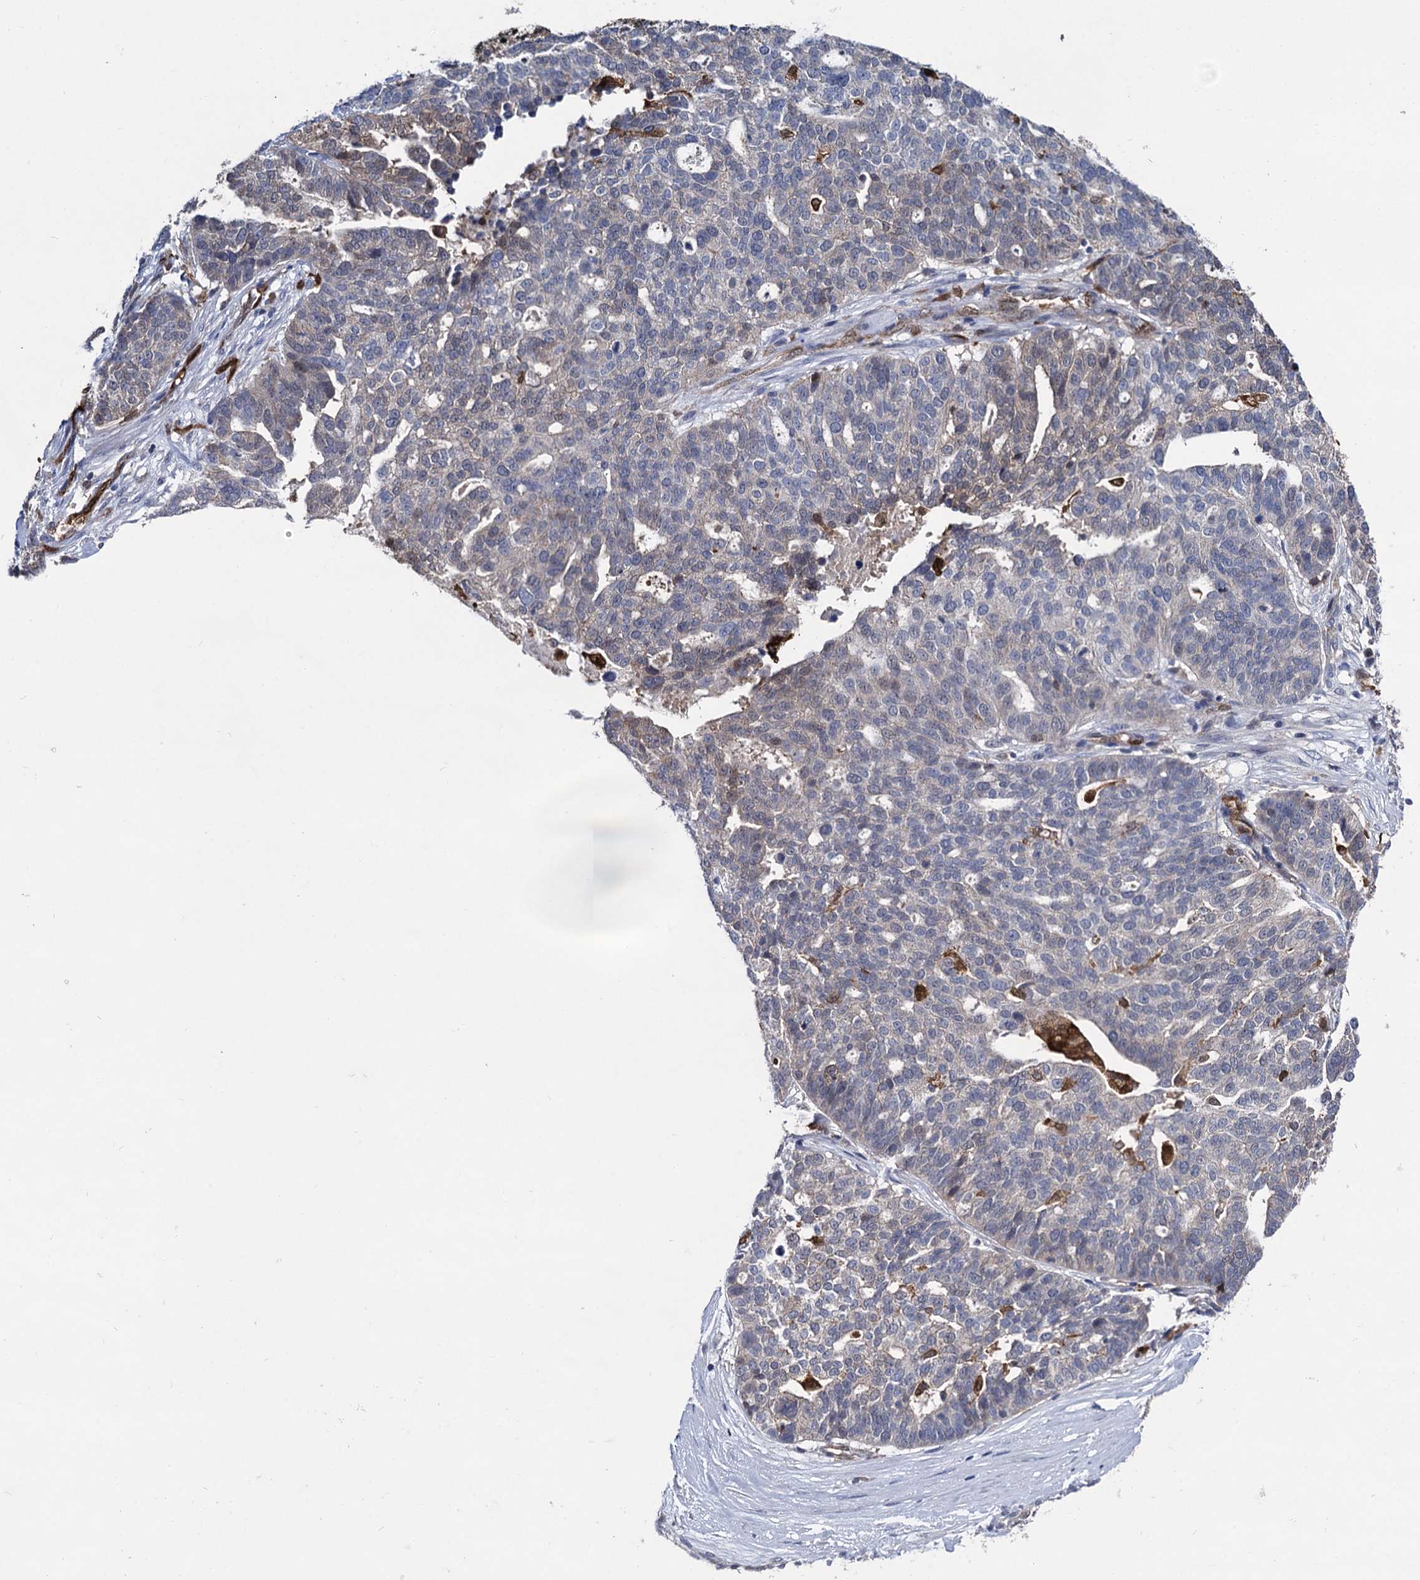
{"staining": {"intensity": "negative", "quantity": "none", "location": "none"}, "tissue": "ovarian cancer", "cell_type": "Tumor cells", "image_type": "cancer", "snomed": [{"axis": "morphology", "description": "Cystadenocarcinoma, serous, NOS"}, {"axis": "topography", "description": "Ovary"}], "caption": "A photomicrograph of ovarian serous cystadenocarcinoma stained for a protein exhibits no brown staining in tumor cells.", "gene": "FABP5", "patient": {"sex": "female", "age": 59}}